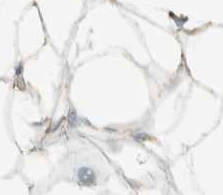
{"staining": {"intensity": "moderate", "quantity": "25%-75%", "location": "cytoplasmic/membranous"}, "tissue": "adipose tissue", "cell_type": "Adipocytes", "image_type": "normal", "snomed": [{"axis": "morphology", "description": "Normal tissue, NOS"}, {"axis": "topography", "description": "Breast"}, {"axis": "topography", "description": "Adipose tissue"}], "caption": "Protein expression analysis of normal adipose tissue exhibits moderate cytoplasmic/membranous positivity in about 25%-75% of adipocytes. Ihc stains the protein in brown and the nuclei are stained blue.", "gene": "ZNF454", "patient": {"sex": "female", "age": 25}}